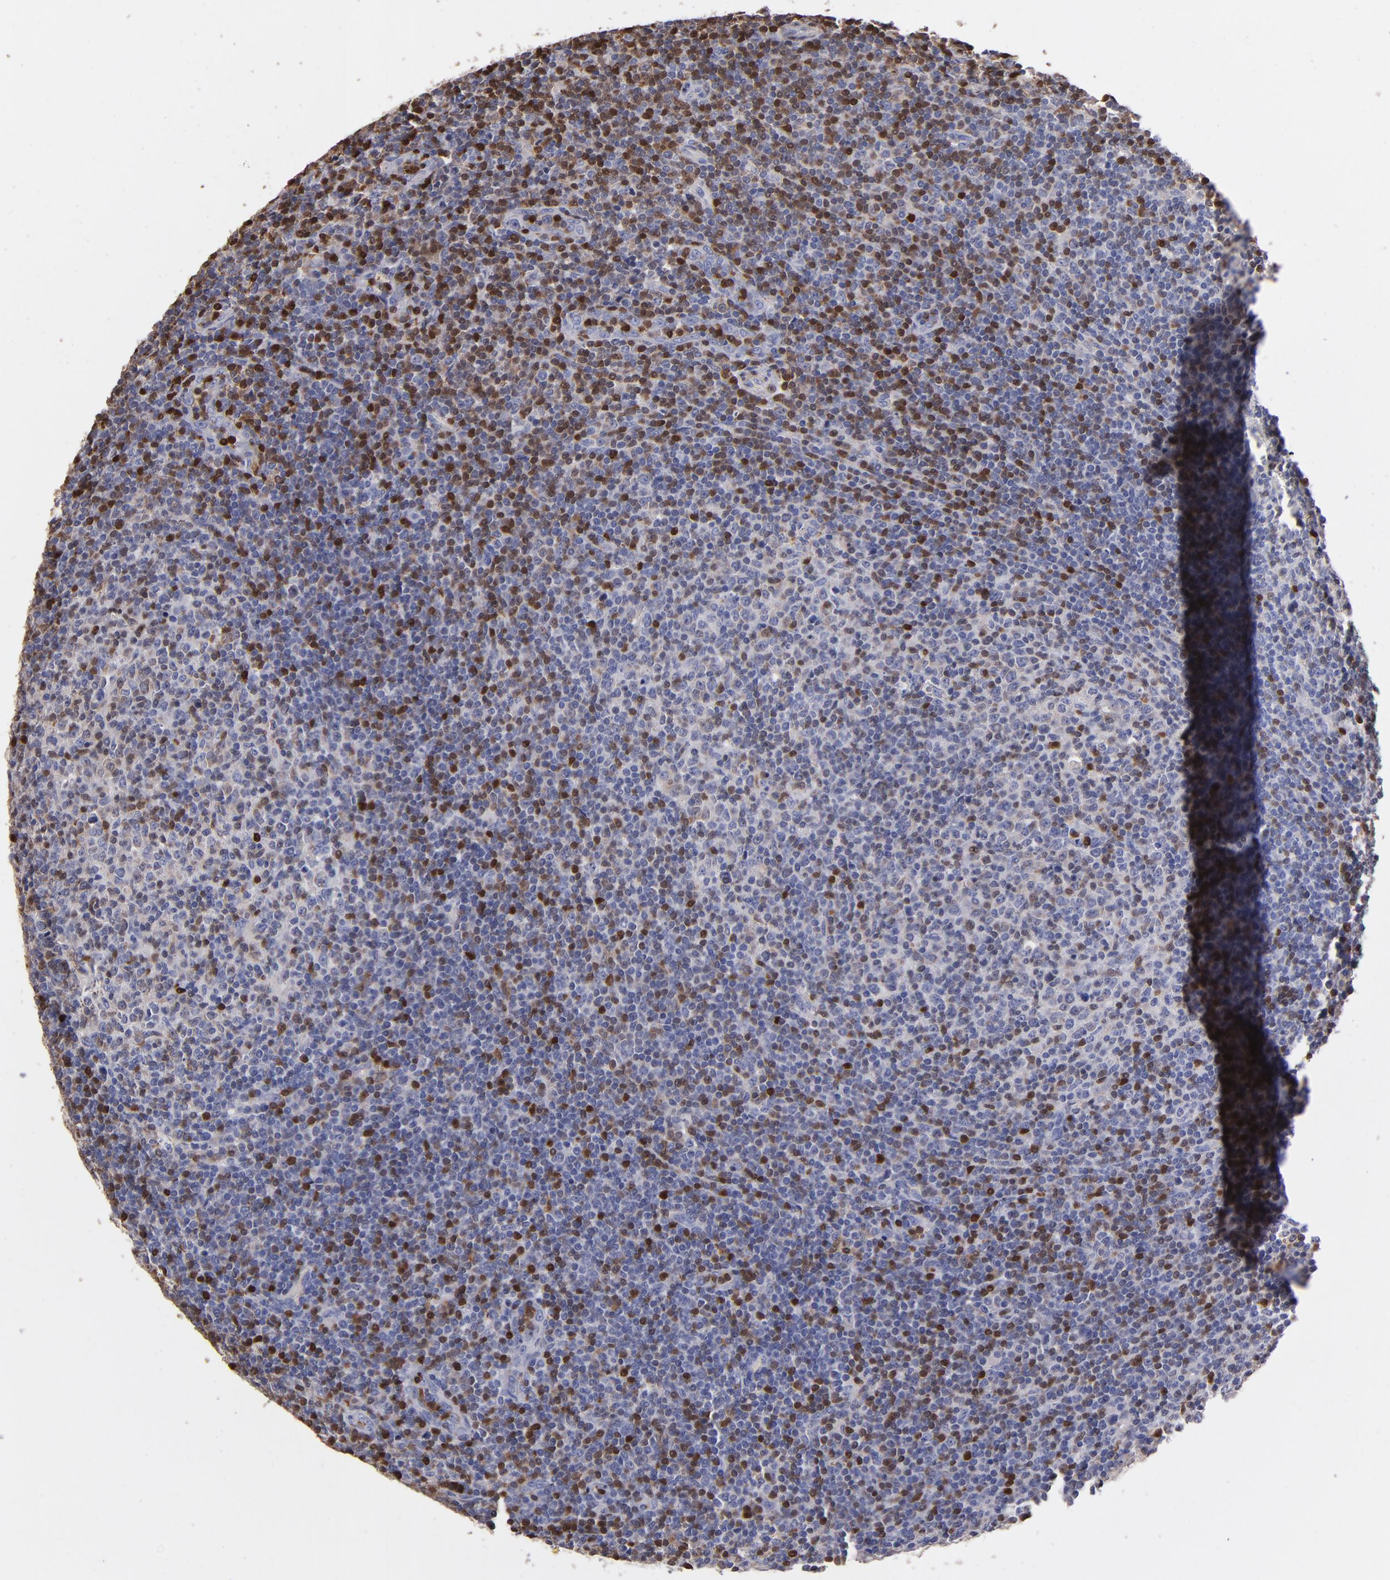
{"staining": {"intensity": "moderate", "quantity": "<25%", "location": "cytoplasmic/membranous,nuclear"}, "tissue": "lymphoma", "cell_type": "Tumor cells", "image_type": "cancer", "snomed": [{"axis": "morphology", "description": "Malignant lymphoma, non-Hodgkin's type, Low grade"}, {"axis": "topography", "description": "Lymph node"}], "caption": "Human lymphoma stained with a brown dye reveals moderate cytoplasmic/membranous and nuclear positive expression in about <25% of tumor cells.", "gene": "S100A4", "patient": {"sex": "male", "age": 70}}